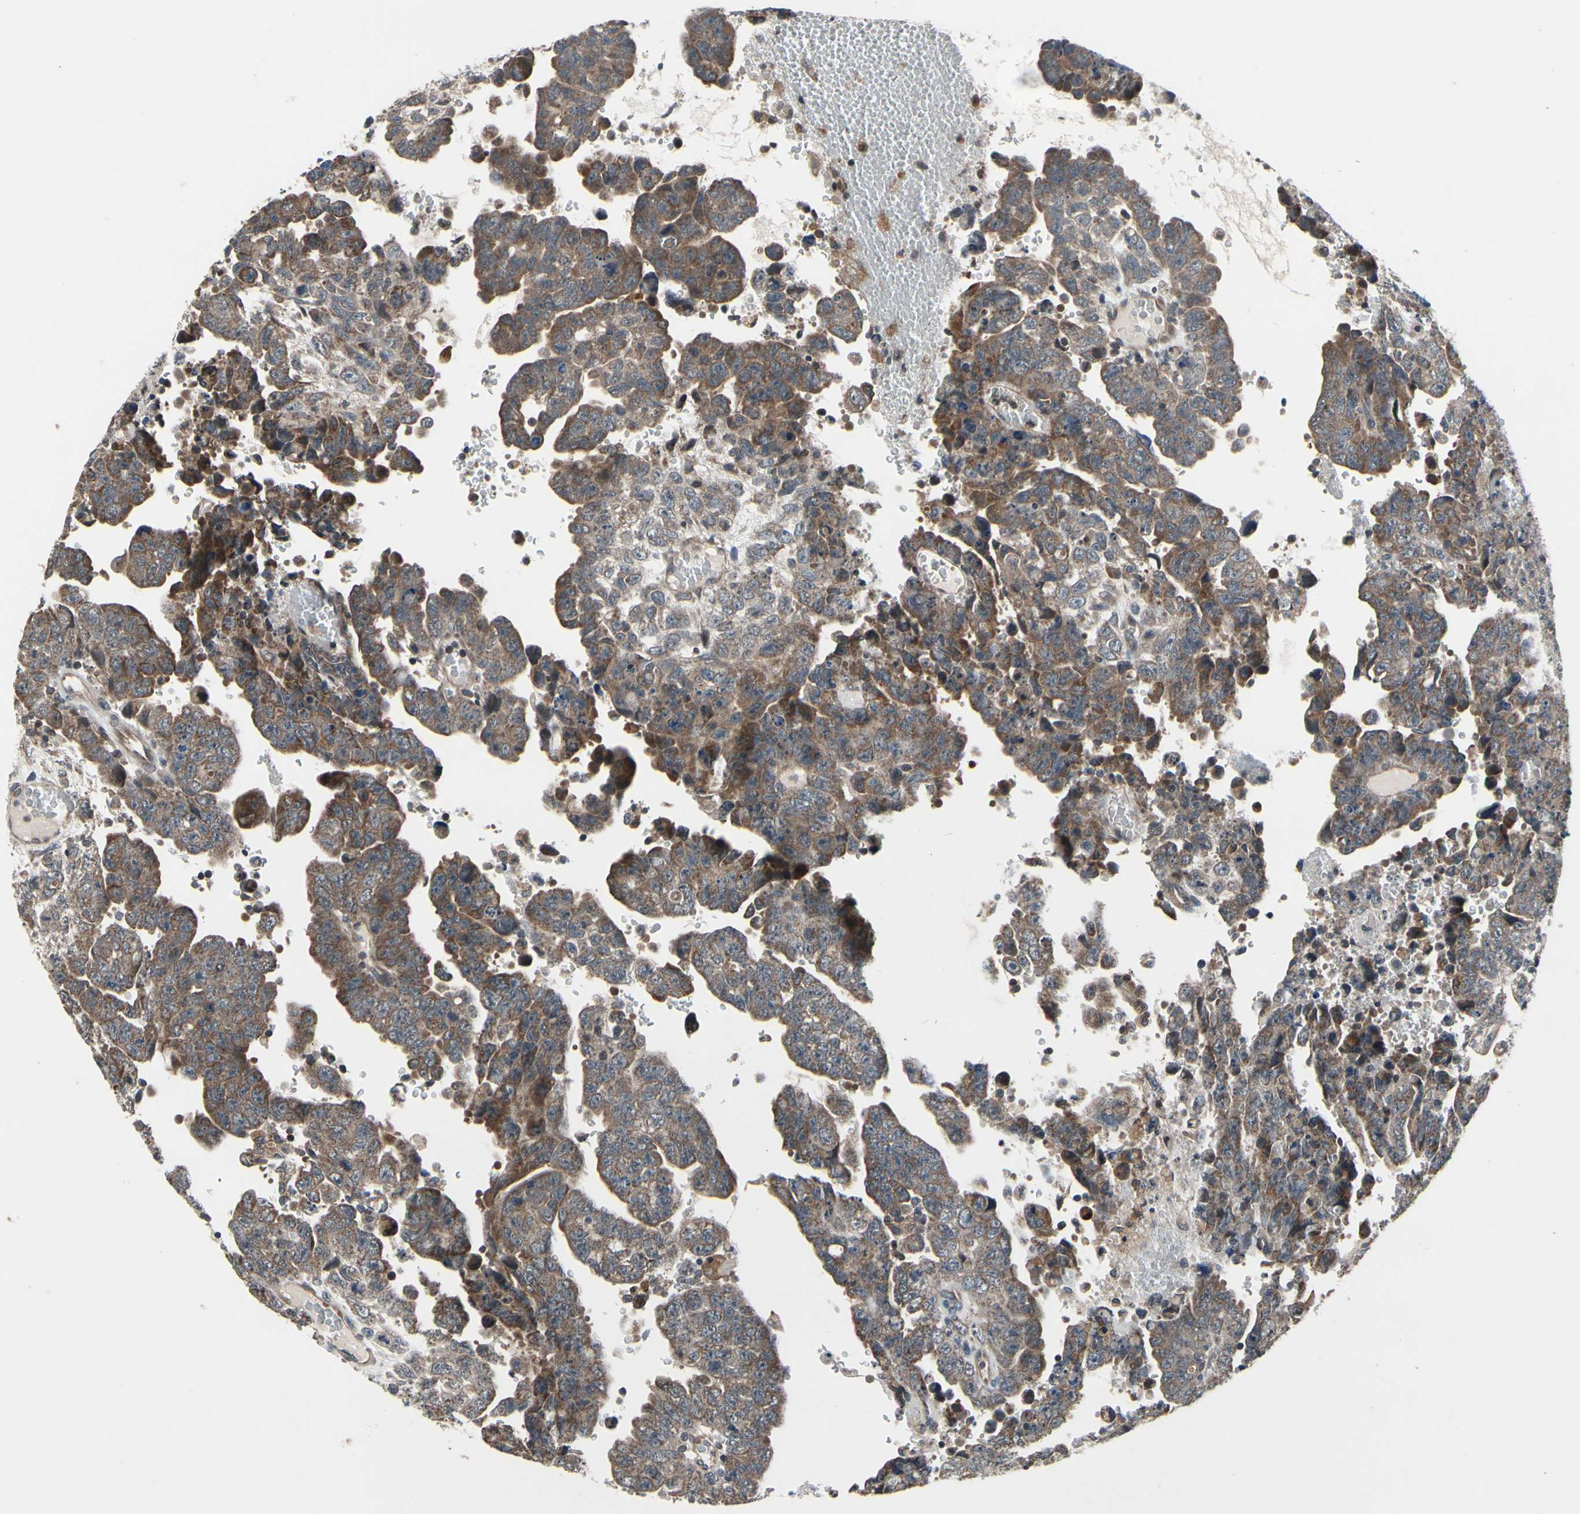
{"staining": {"intensity": "moderate", "quantity": ">75%", "location": "cytoplasmic/membranous"}, "tissue": "testis cancer", "cell_type": "Tumor cells", "image_type": "cancer", "snomed": [{"axis": "morphology", "description": "Carcinoma, Embryonal, NOS"}, {"axis": "topography", "description": "Testis"}], "caption": "High-power microscopy captured an IHC image of testis cancer (embryonal carcinoma), revealing moderate cytoplasmic/membranous expression in approximately >75% of tumor cells.", "gene": "MBTPS2", "patient": {"sex": "male", "age": 28}}